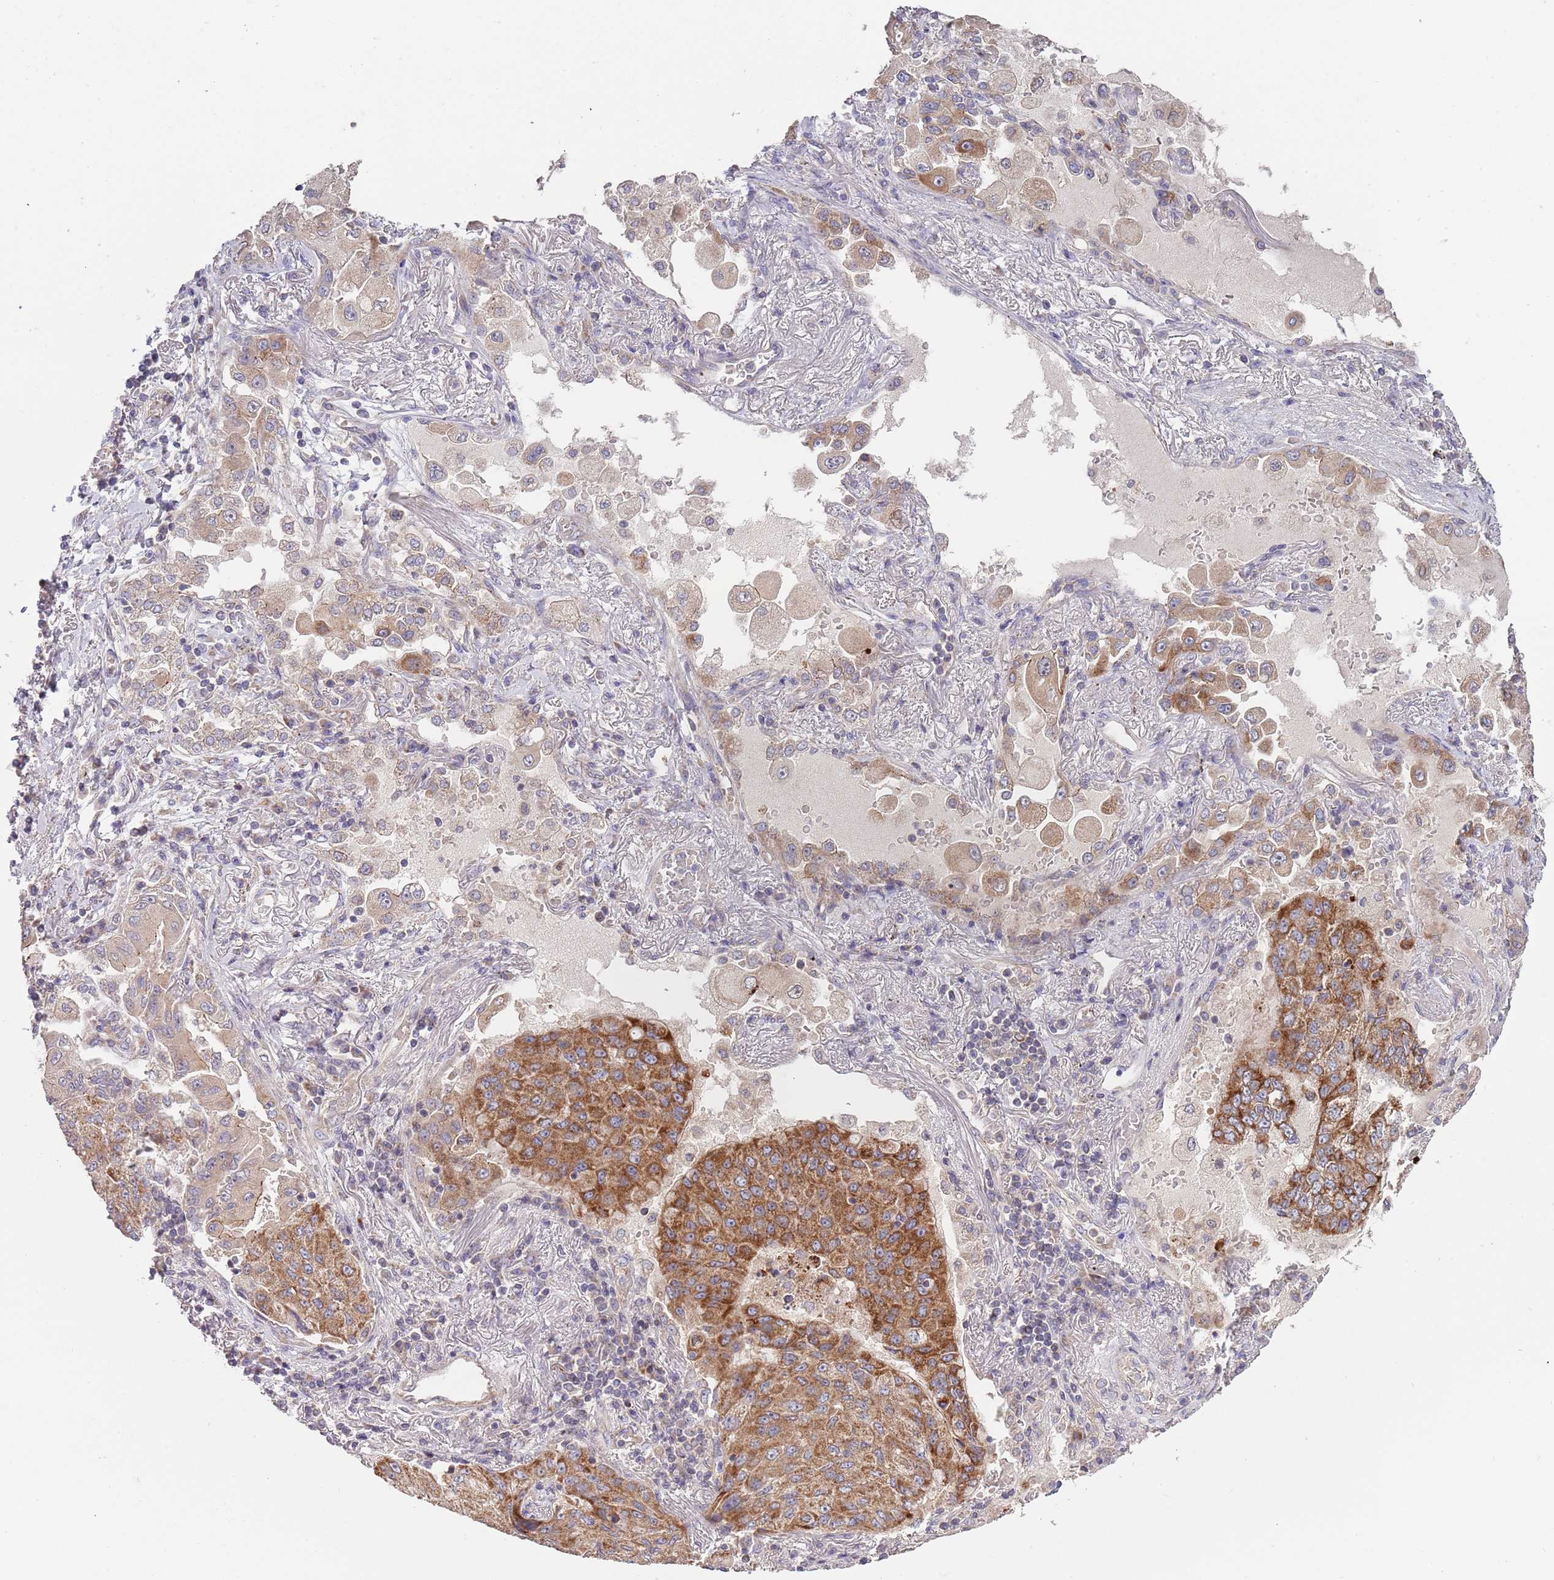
{"staining": {"intensity": "strong", "quantity": "25%-75%", "location": "cytoplasmic/membranous"}, "tissue": "lung cancer", "cell_type": "Tumor cells", "image_type": "cancer", "snomed": [{"axis": "morphology", "description": "Squamous cell carcinoma, NOS"}, {"axis": "topography", "description": "Lung"}], "caption": "Immunohistochemistry (IHC) micrograph of neoplastic tissue: human lung squamous cell carcinoma stained using immunohistochemistry (IHC) shows high levels of strong protein expression localized specifically in the cytoplasmic/membranous of tumor cells, appearing as a cytoplasmic/membranous brown color.", "gene": "ABCC10", "patient": {"sex": "male", "age": 74}}